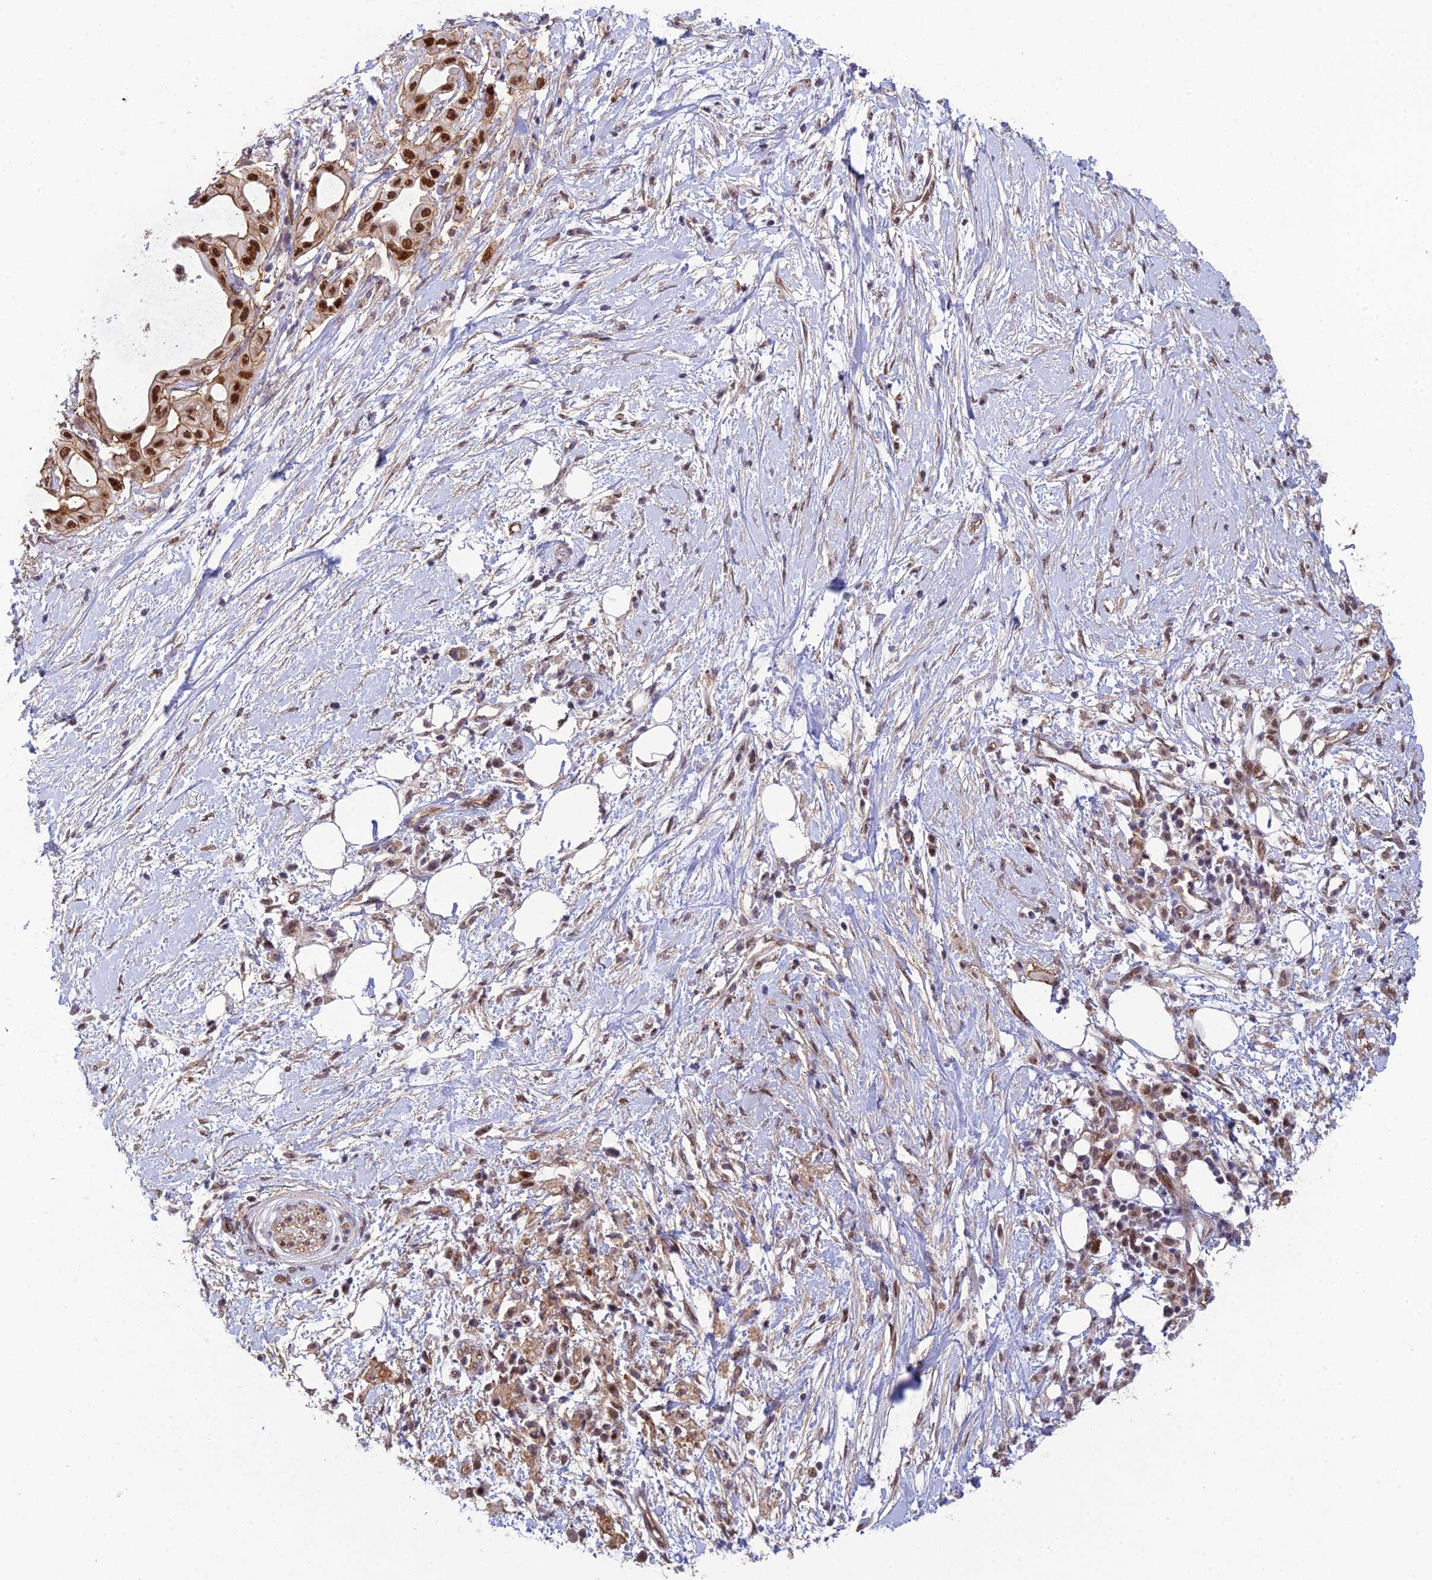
{"staining": {"intensity": "moderate", "quantity": ">75%", "location": "cytoplasmic/membranous,nuclear"}, "tissue": "pancreatic cancer", "cell_type": "Tumor cells", "image_type": "cancer", "snomed": [{"axis": "morphology", "description": "Adenocarcinoma, NOS"}, {"axis": "topography", "description": "Pancreas"}], "caption": "Pancreatic cancer stained with DAB (3,3'-diaminobenzidine) immunohistochemistry (IHC) demonstrates medium levels of moderate cytoplasmic/membranous and nuclear positivity in about >75% of tumor cells.", "gene": "RANBP3", "patient": {"sex": "male", "age": 68}}